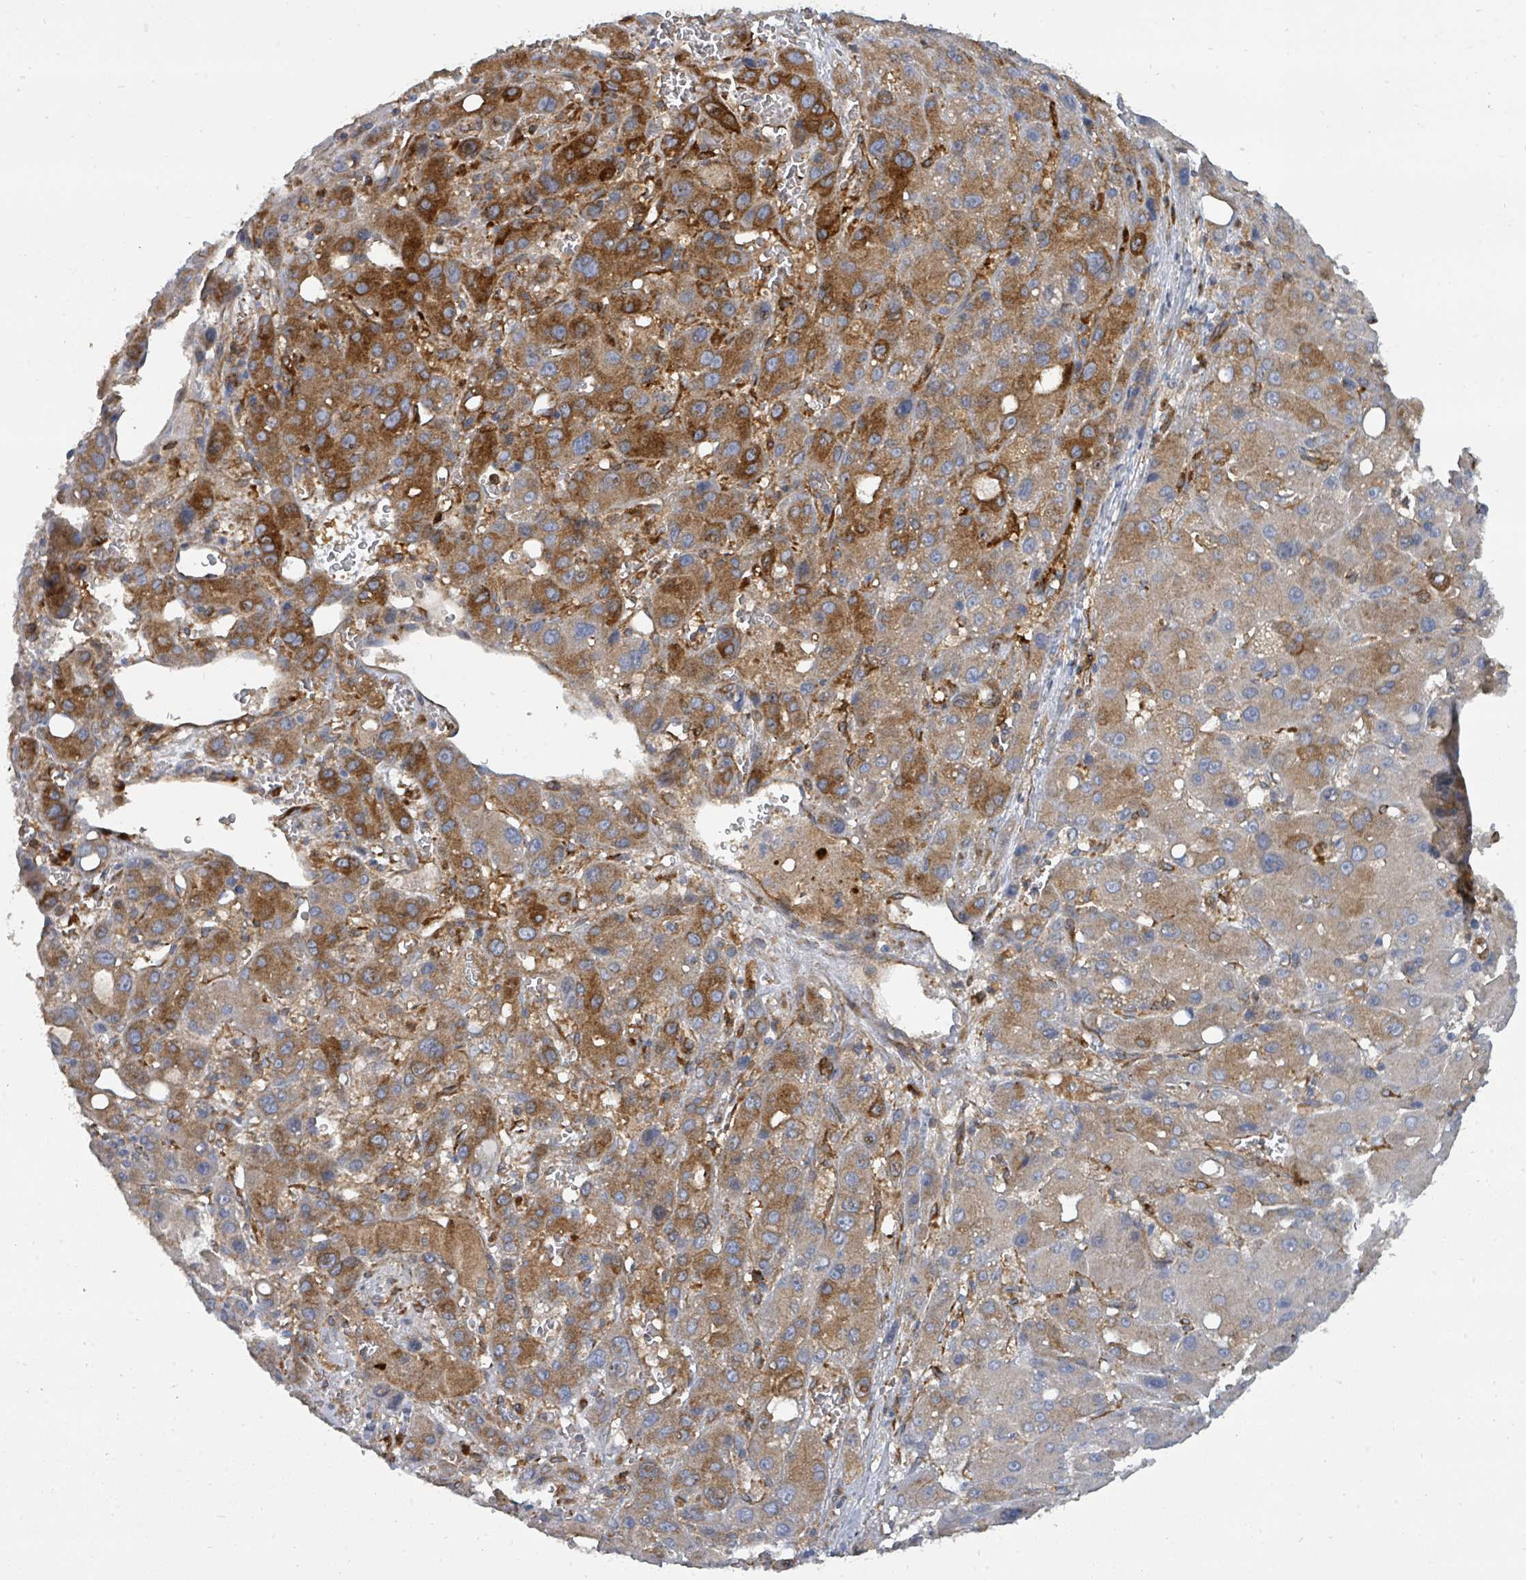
{"staining": {"intensity": "moderate", "quantity": "25%-75%", "location": "cytoplasmic/membranous"}, "tissue": "liver cancer", "cell_type": "Tumor cells", "image_type": "cancer", "snomed": [{"axis": "morphology", "description": "Carcinoma, Hepatocellular, NOS"}, {"axis": "topography", "description": "Liver"}], "caption": "Tumor cells reveal medium levels of moderate cytoplasmic/membranous expression in about 25%-75% of cells in human hepatocellular carcinoma (liver). (Brightfield microscopy of DAB IHC at high magnification).", "gene": "IFIT1", "patient": {"sex": "male", "age": 55}}